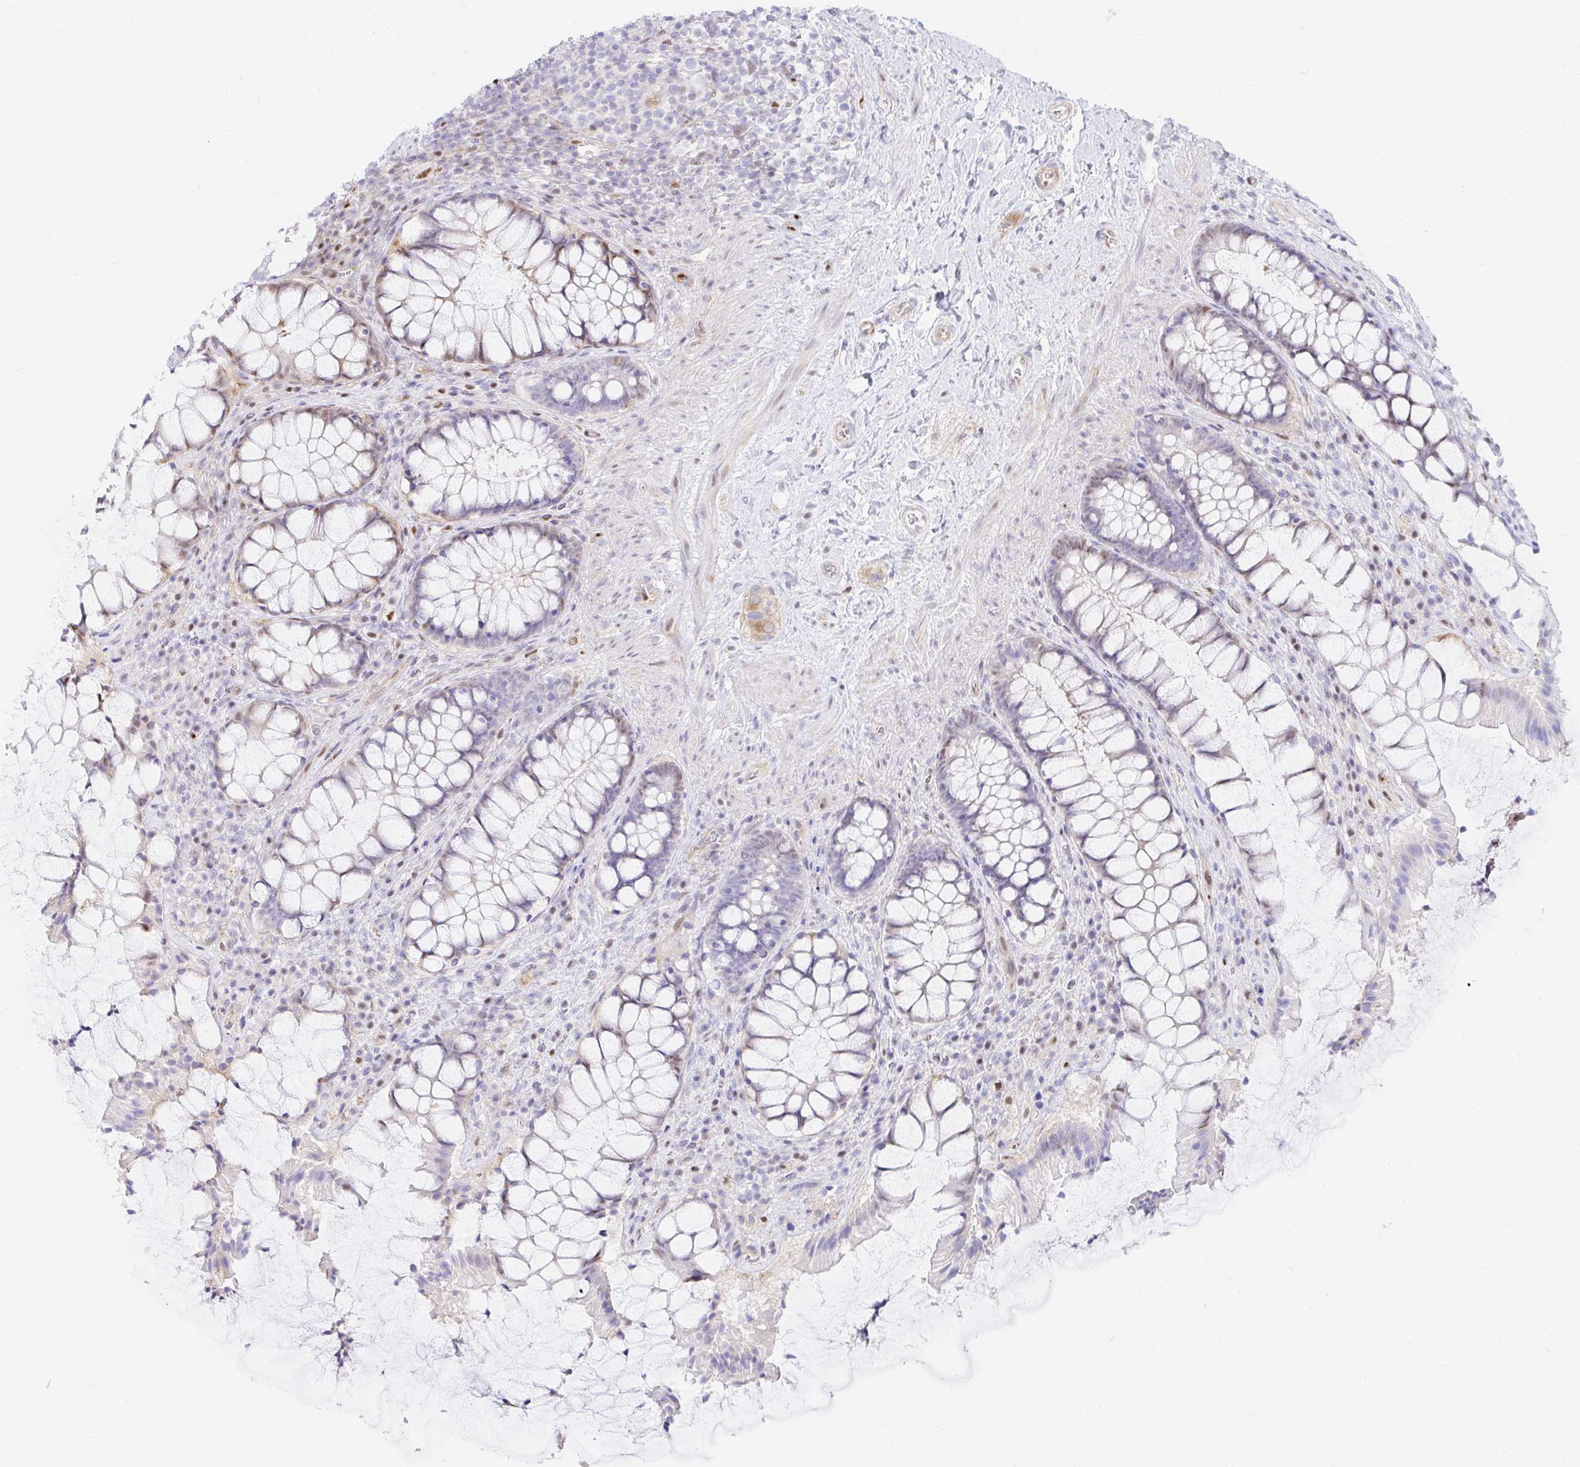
{"staining": {"intensity": "weak", "quantity": "<25%", "location": "nuclear"}, "tissue": "rectum", "cell_type": "Glandular cells", "image_type": "normal", "snomed": [{"axis": "morphology", "description": "Normal tissue, NOS"}, {"axis": "topography", "description": "Rectum"}], "caption": "Immunohistochemistry (IHC) of unremarkable rectum exhibits no expression in glandular cells.", "gene": "HINFP", "patient": {"sex": "female", "age": 58}}